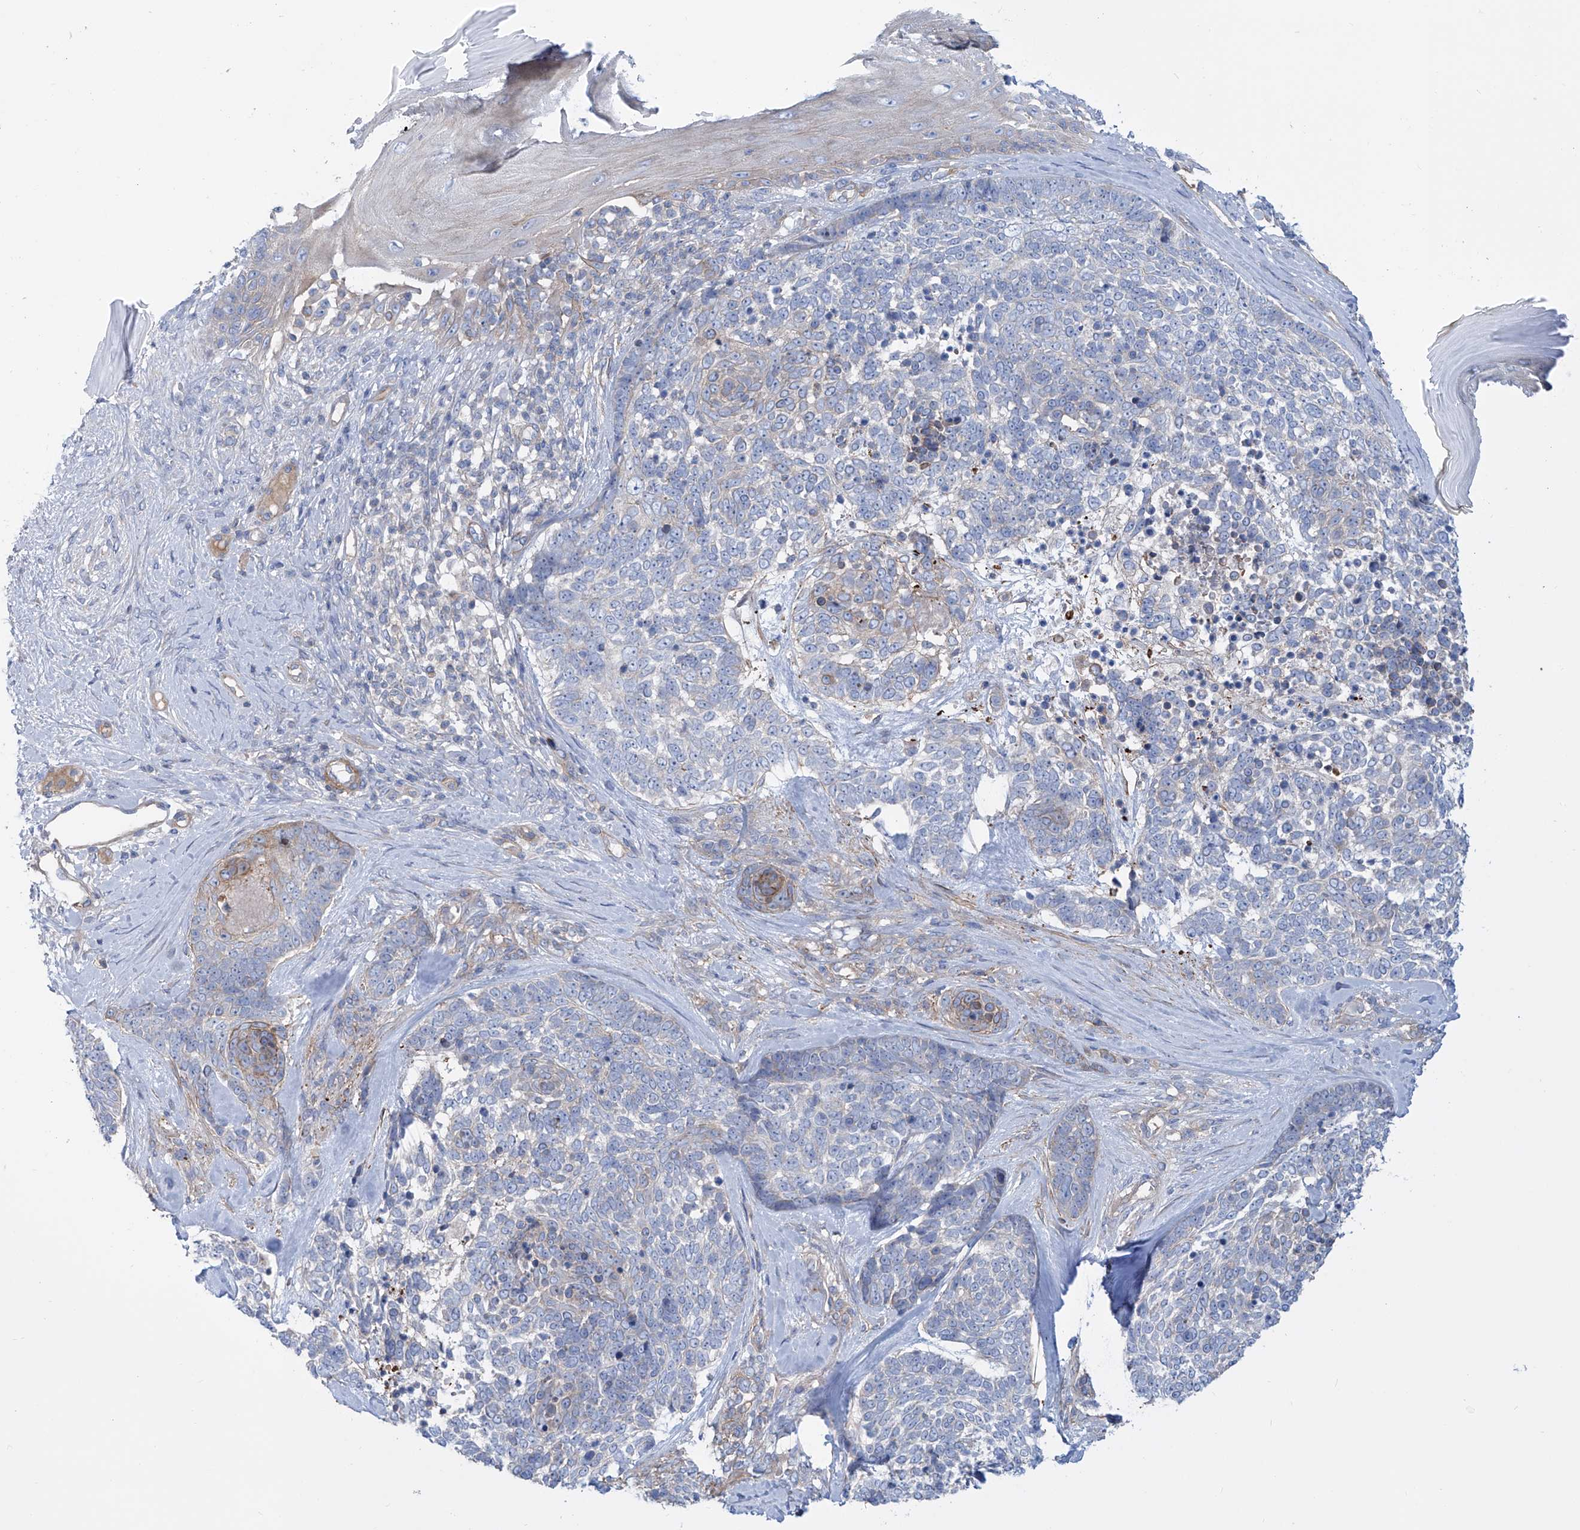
{"staining": {"intensity": "weak", "quantity": "<25%", "location": "cytoplasmic/membranous"}, "tissue": "skin cancer", "cell_type": "Tumor cells", "image_type": "cancer", "snomed": [{"axis": "morphology", "description": "Basal cell carcinoma"}, {"axis": "topography", "description": "Skin"}], "caption": "This photomicrograph is of skin basal cell carcinoma stained with immunohistochemistry (IHC) to label a protein in brown with the nuclei are counter-stained blue. There is no expression in tumor cells.", "gene": "TMEM209", "patient": {"sex": "female", "age": 81}}